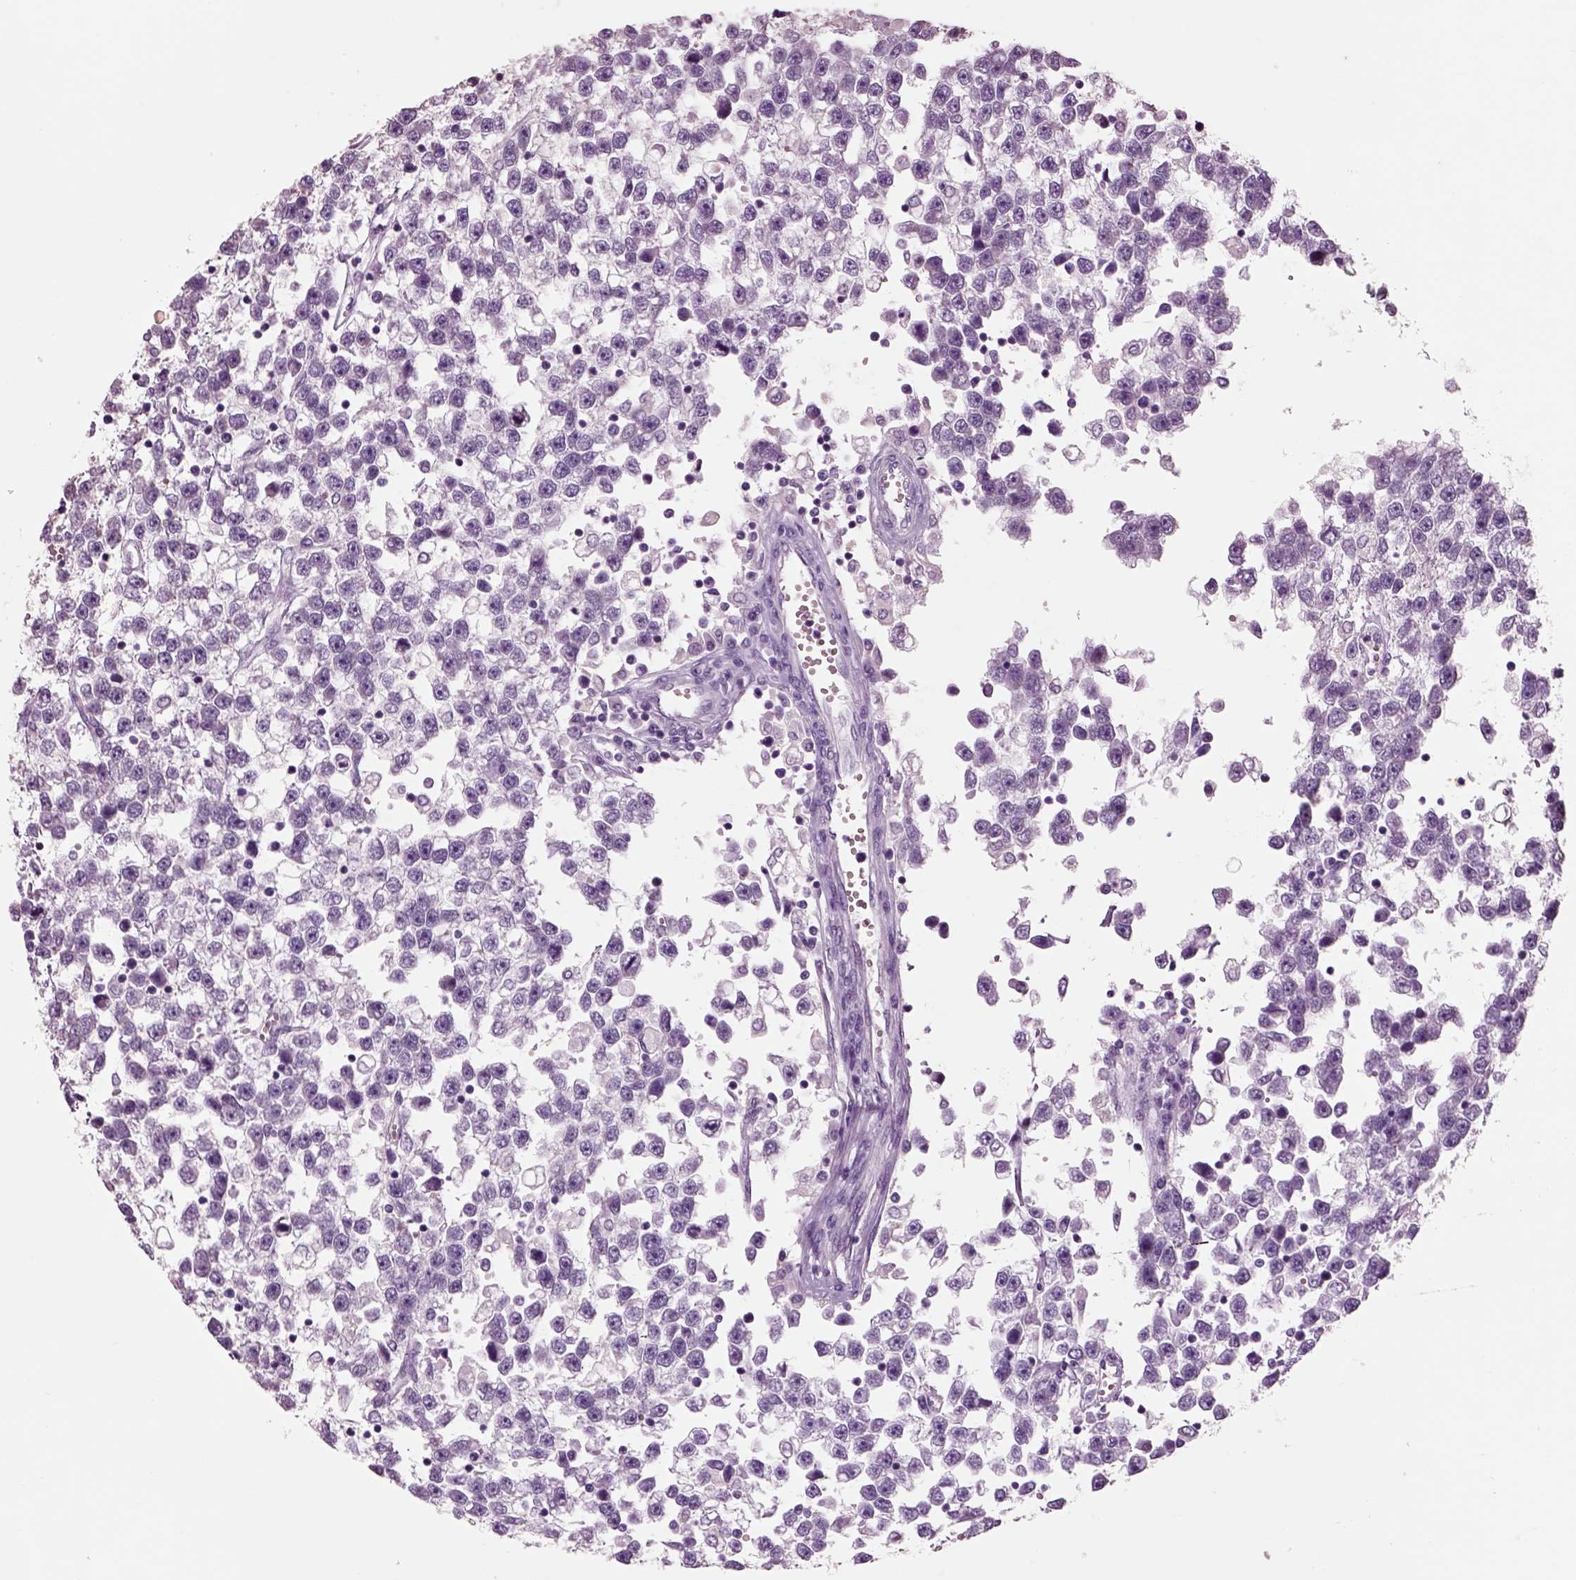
{"staining": {"intensity": "negative", "quantity": "none", "location": "none"}, "tissue": "testis cancer", "cell_type": "Tumor cells", "image_type": "cancer", "snomed": [{"axis": "morphology", "description": "Seminoma, NOS"}, {"axis": "topography", "description": "Testis"}], "caption": "Testis seminoma was stained to show a protein in brown. There is no significant positivity in tumor cells.", "gene": "CHGB", "patient": {"sex": "male", "age": 34}}